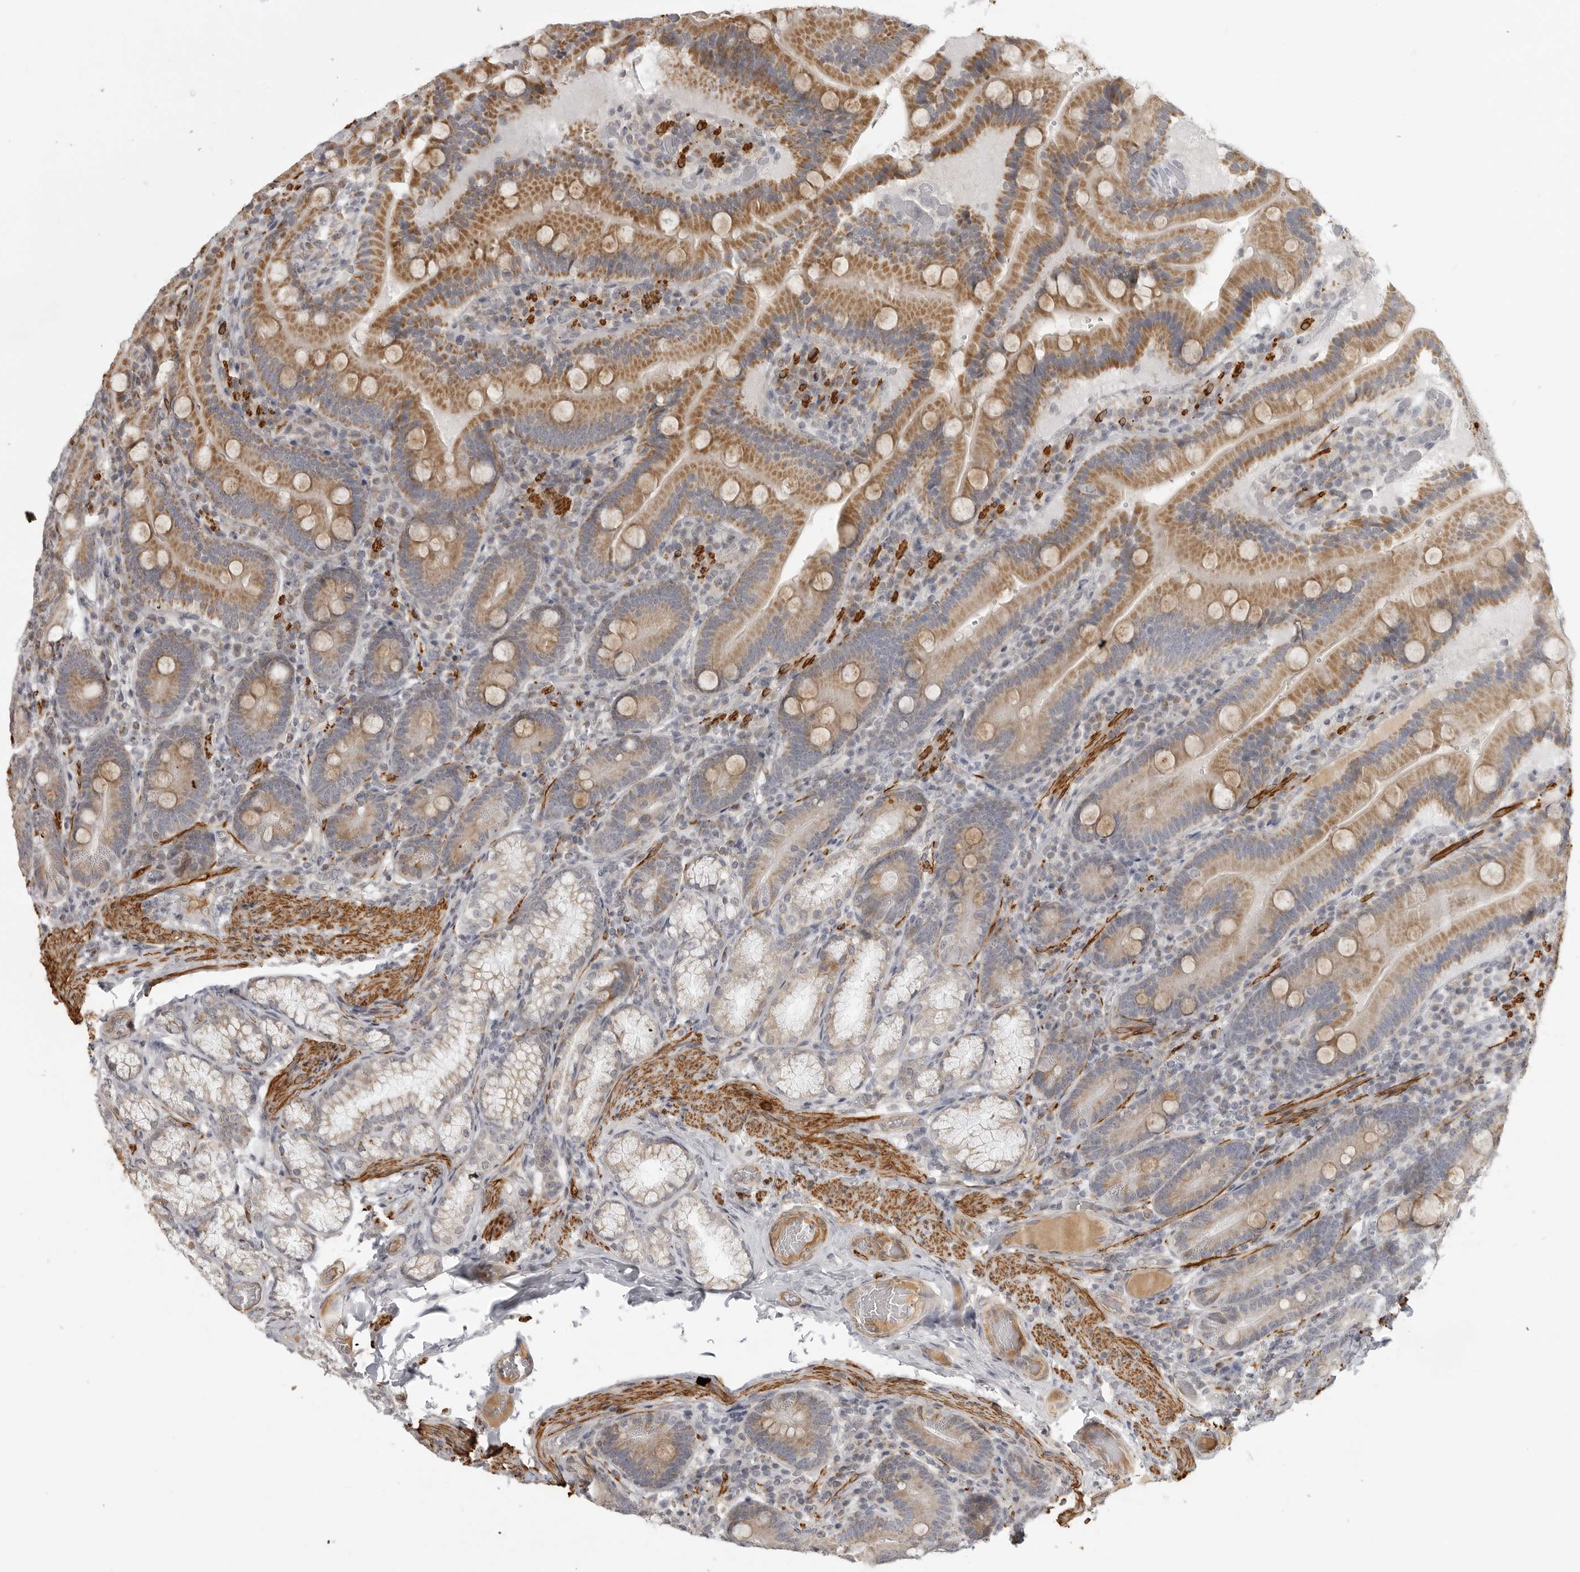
{"staining": {"intensity": "moderate", "quantity": ">75%", "location": "cytoplasmic/membranous"}, "tissue": "duodenum", "cell_type": "Glandular cells", "image_type": "normal", "snomed": [{"axis": "morphology", "description": "Normal tissue, NOS"}, {"axis": "topography", "description": "Duodenum"}], "caption": "Immunohistochemical staining of normal duodenum reveals moderate cytoplasmic/membranous protein positivity in approximately >75% of glandular cells. The staining was performed using DAB (3,3'-diaminobenzidine), with brown indicating positive protein expression. Nuclei are stained blue with hematoxylin.", "gene": "MAP7D1", "patient": {"sex": "female", "age": 62}}